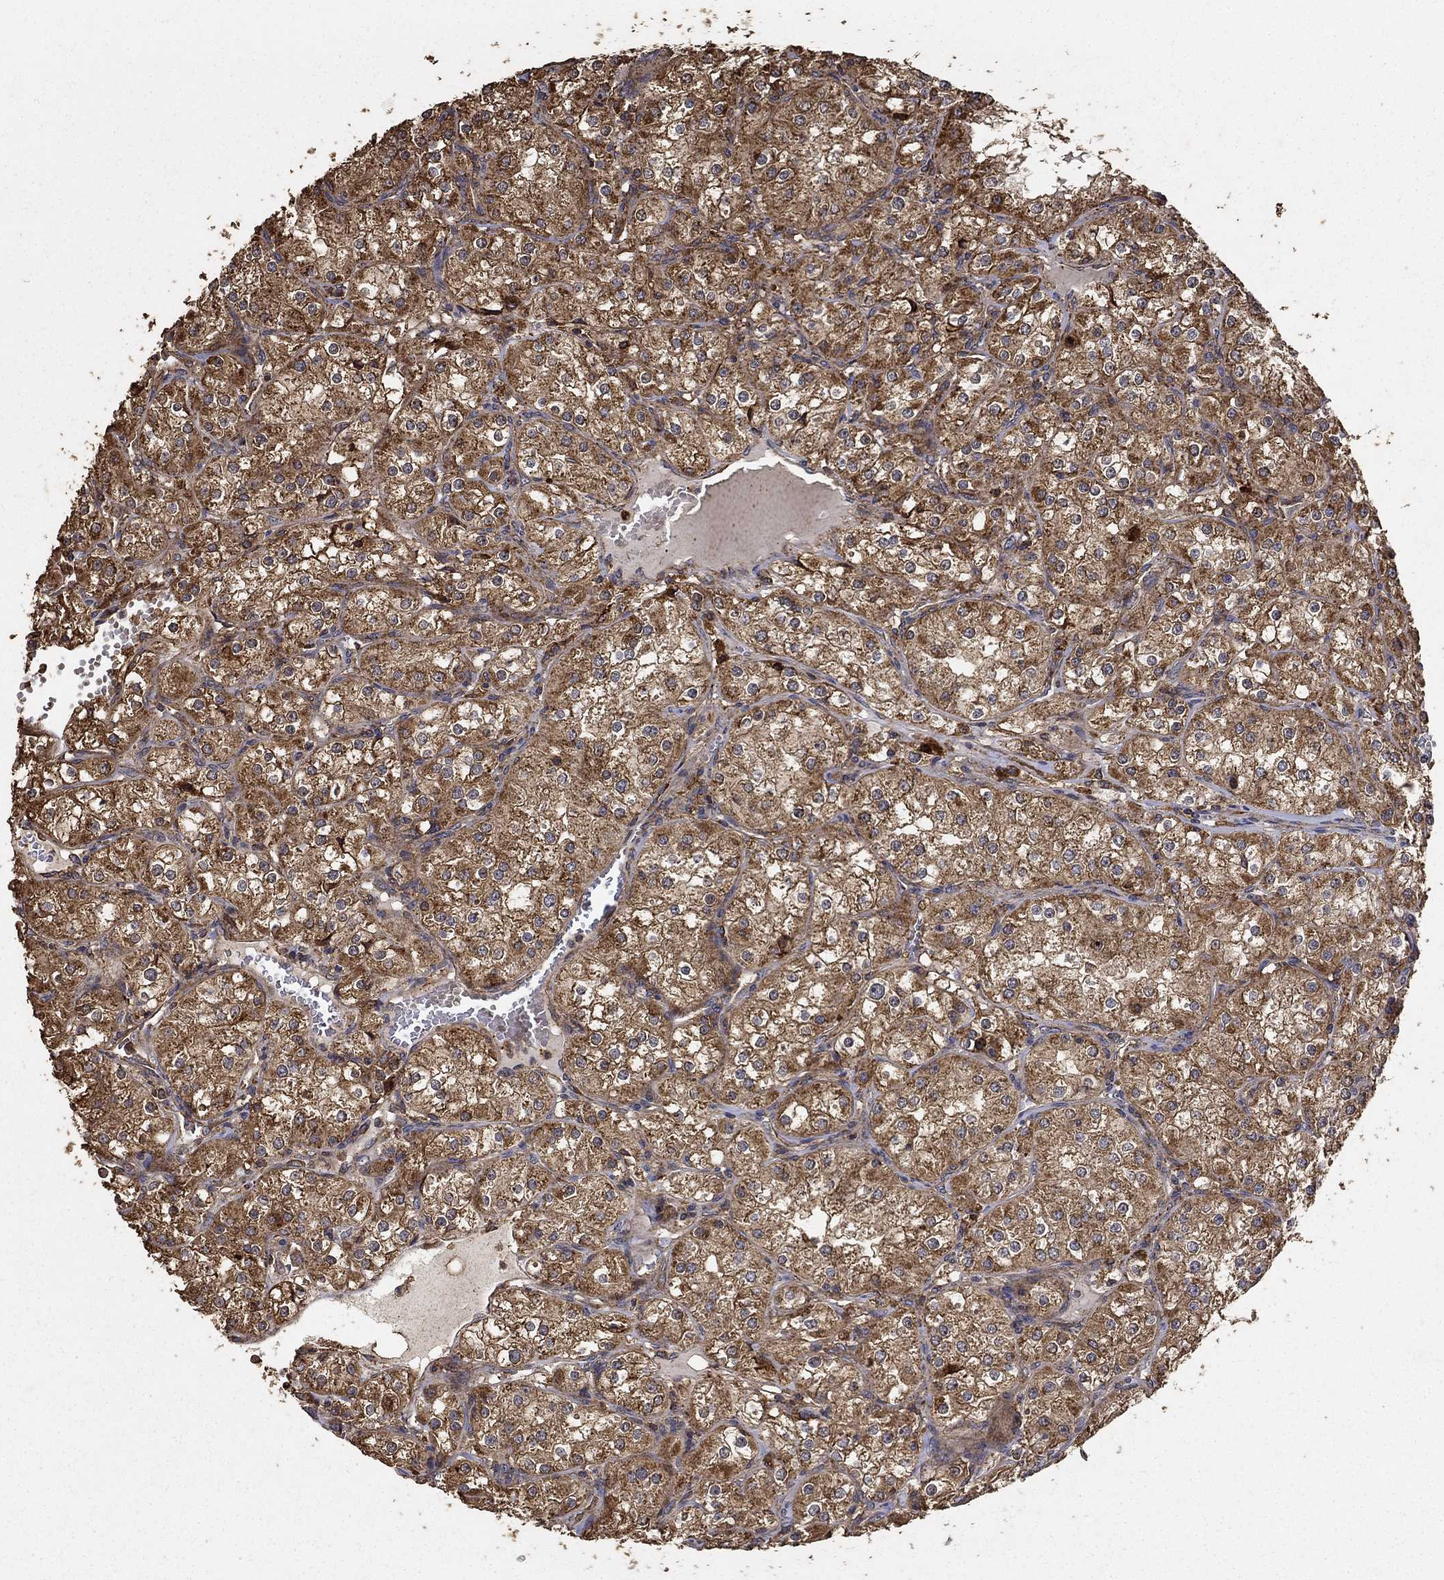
{"staining": {"intensity": "strong", "quantity": ">75%", "location": "cytoplasmic/membranous"}, "tissue": "renal cancer", "cell_type": "Tumor cells", "image_type": "cancer", "snomed": [{"axis": "morphology", "description": "Adenocarcinoma, NOS"}, {"axis": "topography", "description": "Kidney"}], "caption": "Strong cytoplasmic/membranous protein staining is appreciated in about >75% of tumor cells in renal cancer.", "gene": "IFRD1", "patient": {"sex": "male", "age": 77}}